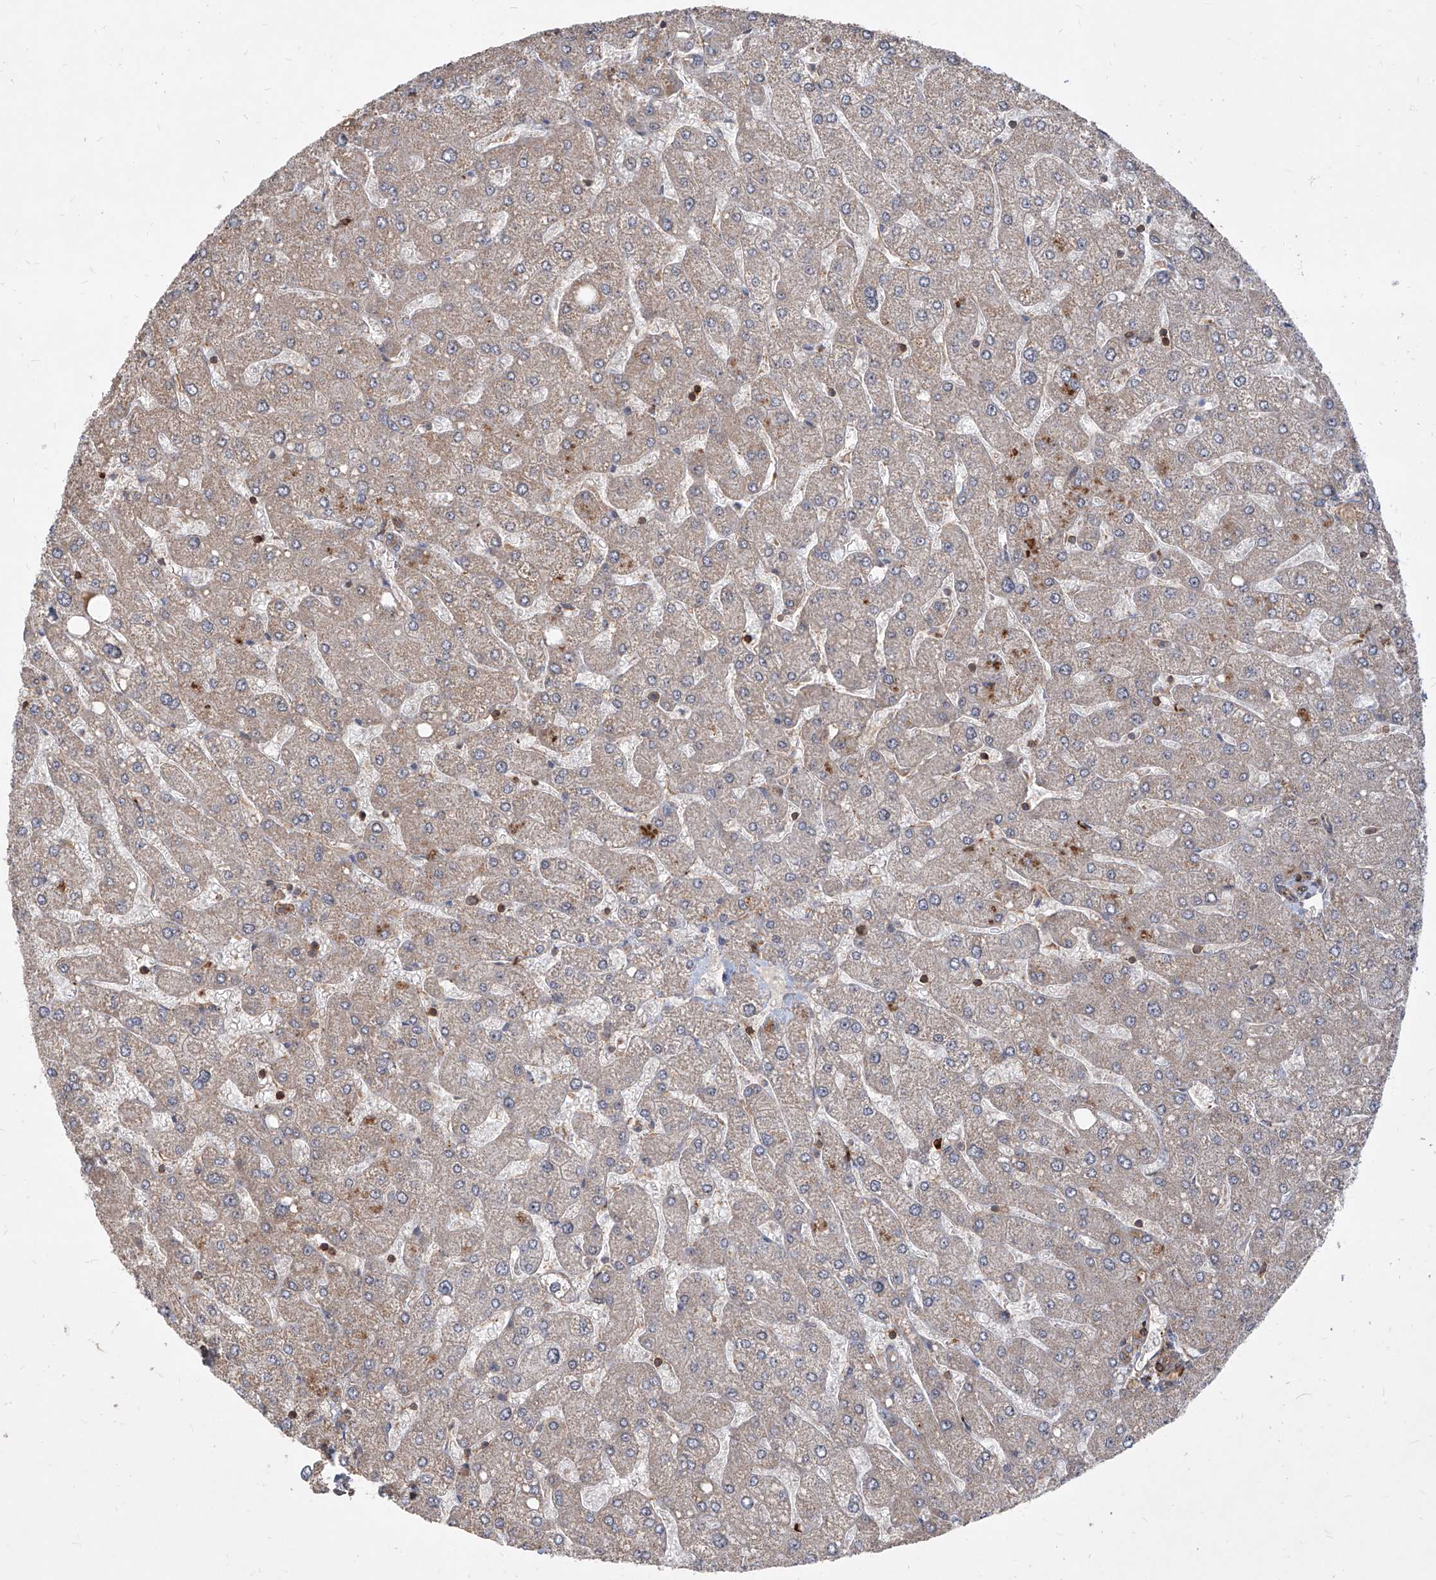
{"staining": {"intensity": "moderate", "quantity": ">75%", "location": "cytoplasmic/membranous"}, "tissue": "liver", "cell_type": "Cholangiocytes", "image_type": "normal", "snomed": [{"axis": "morphology", "description": "Normal tissue, NOS"}, {"axis": "topography", "description": "Liver"}], "caption": "There is medium levels of moderate cytoplasmic/membranous expression in cholangiocytes of normal liver, as demonstrated by immunohistochemical staining (brown color).", "gene": "MAGED2", "patient": {"sex": "male", "age": 55}}